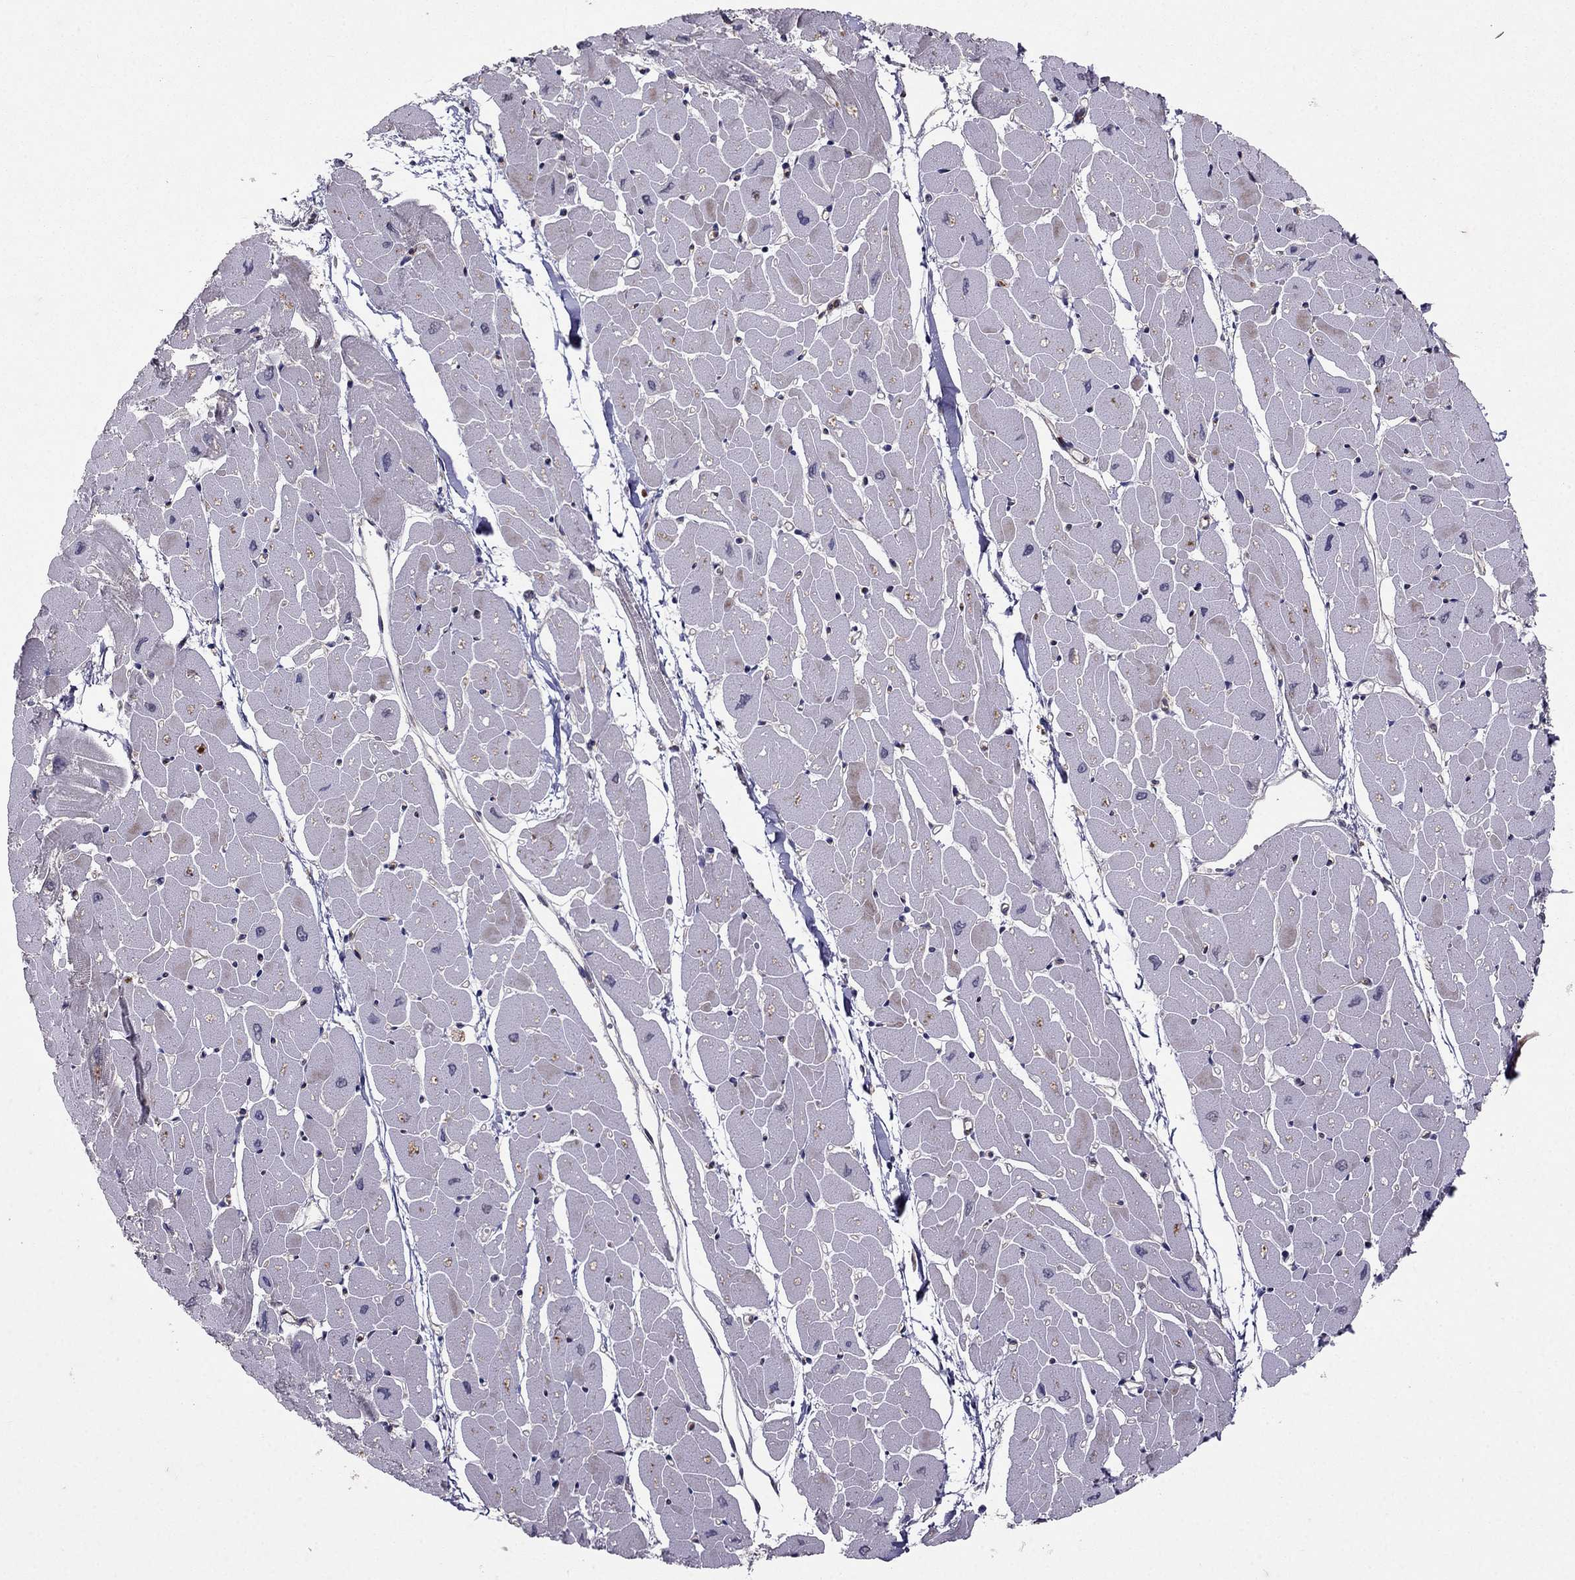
{"staining": {"intensity": "negative", "quantity": "none", "location": "none"}, "tissue": "heart muscle", "cell_type": "Cardiomyocytes", "image_type": "normal", "snomed": [{"axis": "morphology", "description": "Normal tissue, NOS"}, {"axis": "topography", "description": "Heart"}], "caption": "Heart muscle stained for a protein using immunohistochemistry shows no staining cardiomyocytes.", "gene": "RASIP1", "patient": {"sex": "male", "age": 57}}